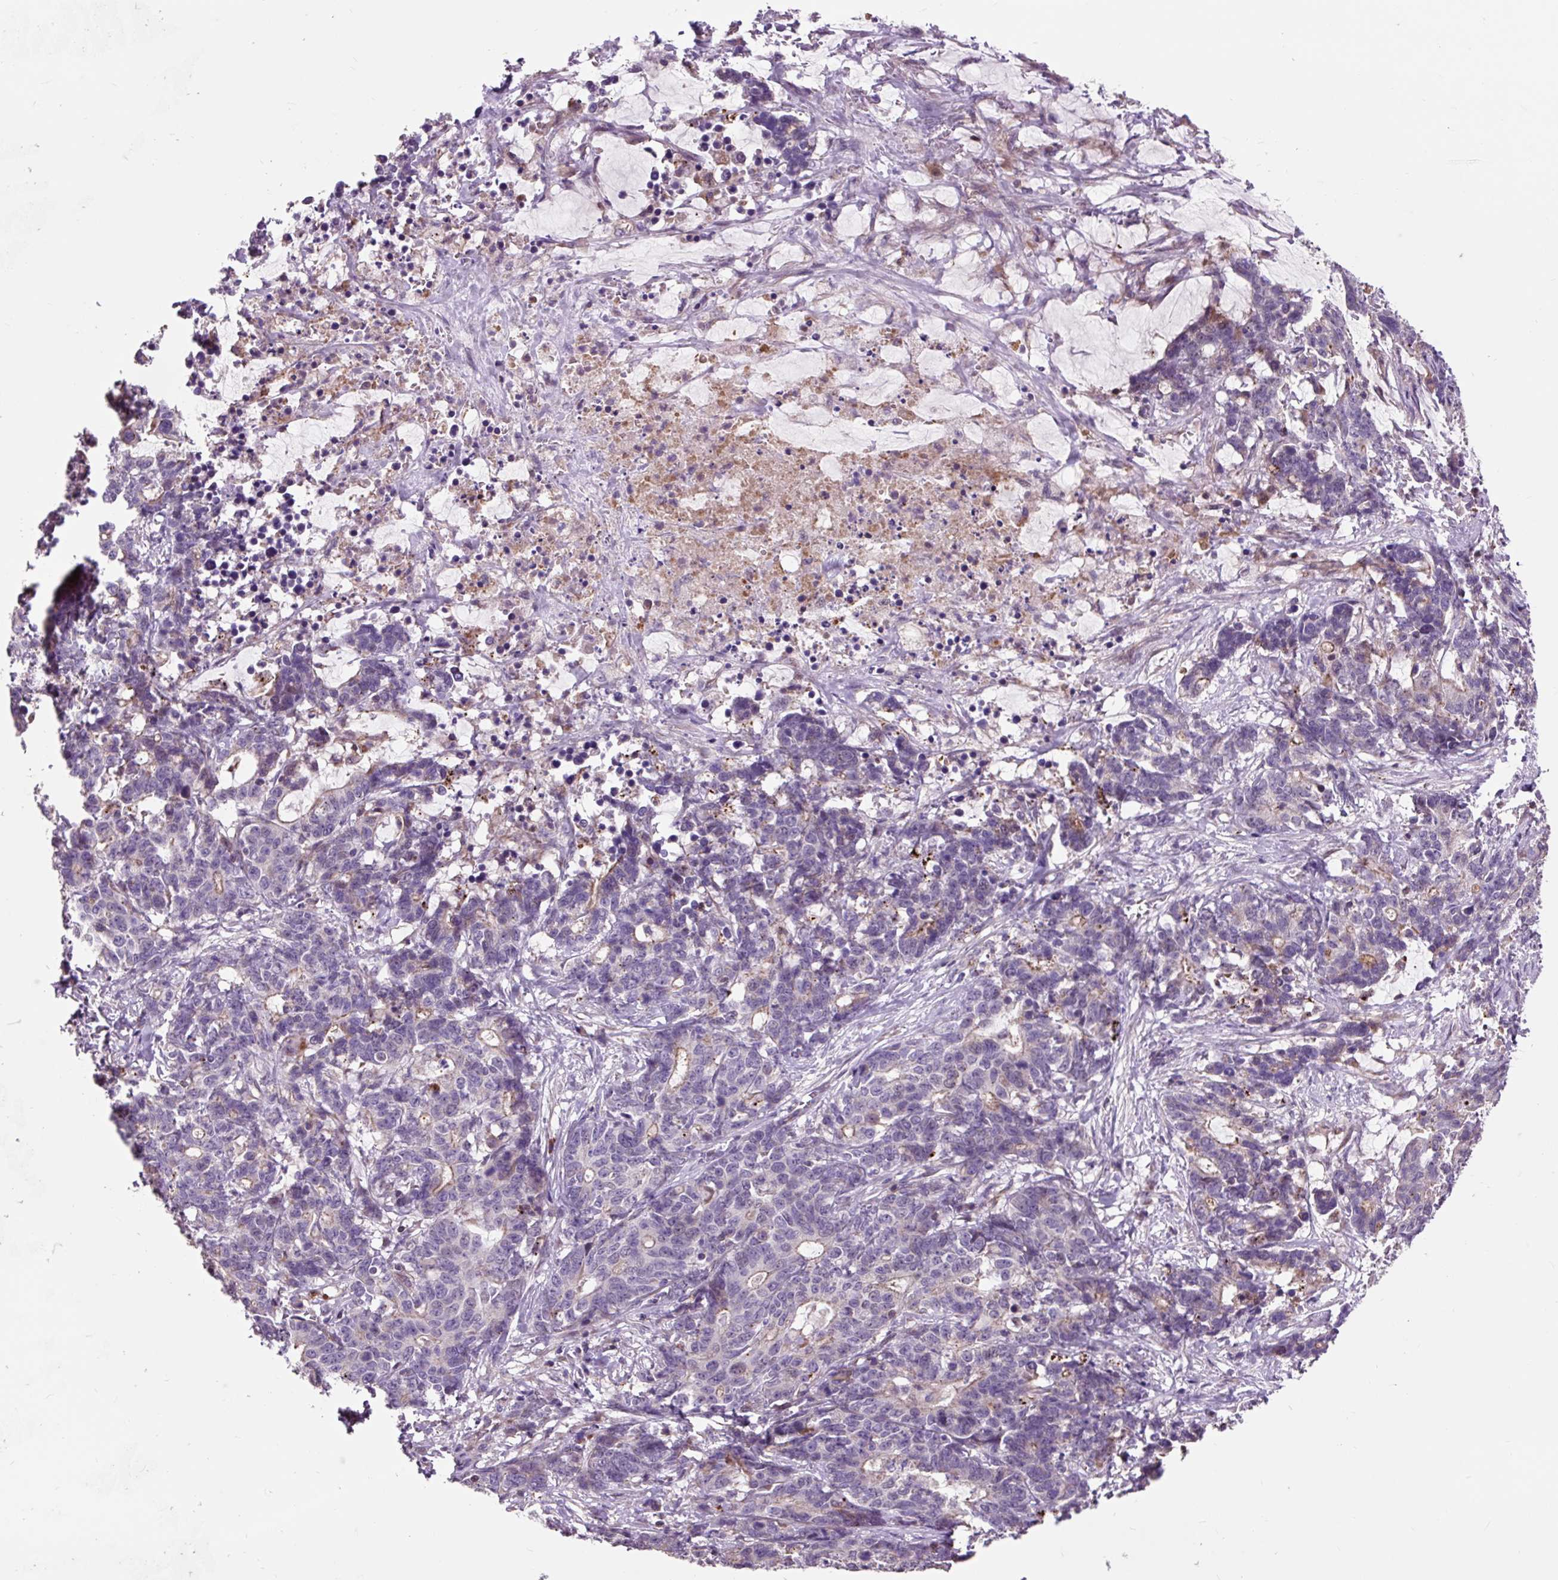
{"staining": {"intensity": "weak", "quantity": "<25%", "location": "cytoplasmic/membranous"}, "tissue": "stomach cancer", "cell_type": "Tumor cells", "image_type": "cancer", "snomed": [{"axis": "morphology", "description": "Normal tissue, NOS"}, {"axis": "morphology", "description": "Adenocarcinoma, NOS"}, {"axis": "topography", "description": "Stomach"}], "caption": "The micrograph displays no significant expression in tumor cells of stomach cancer.", "gene": "PRIMPOL", "patient": {"sex": "female", "age": 64}}